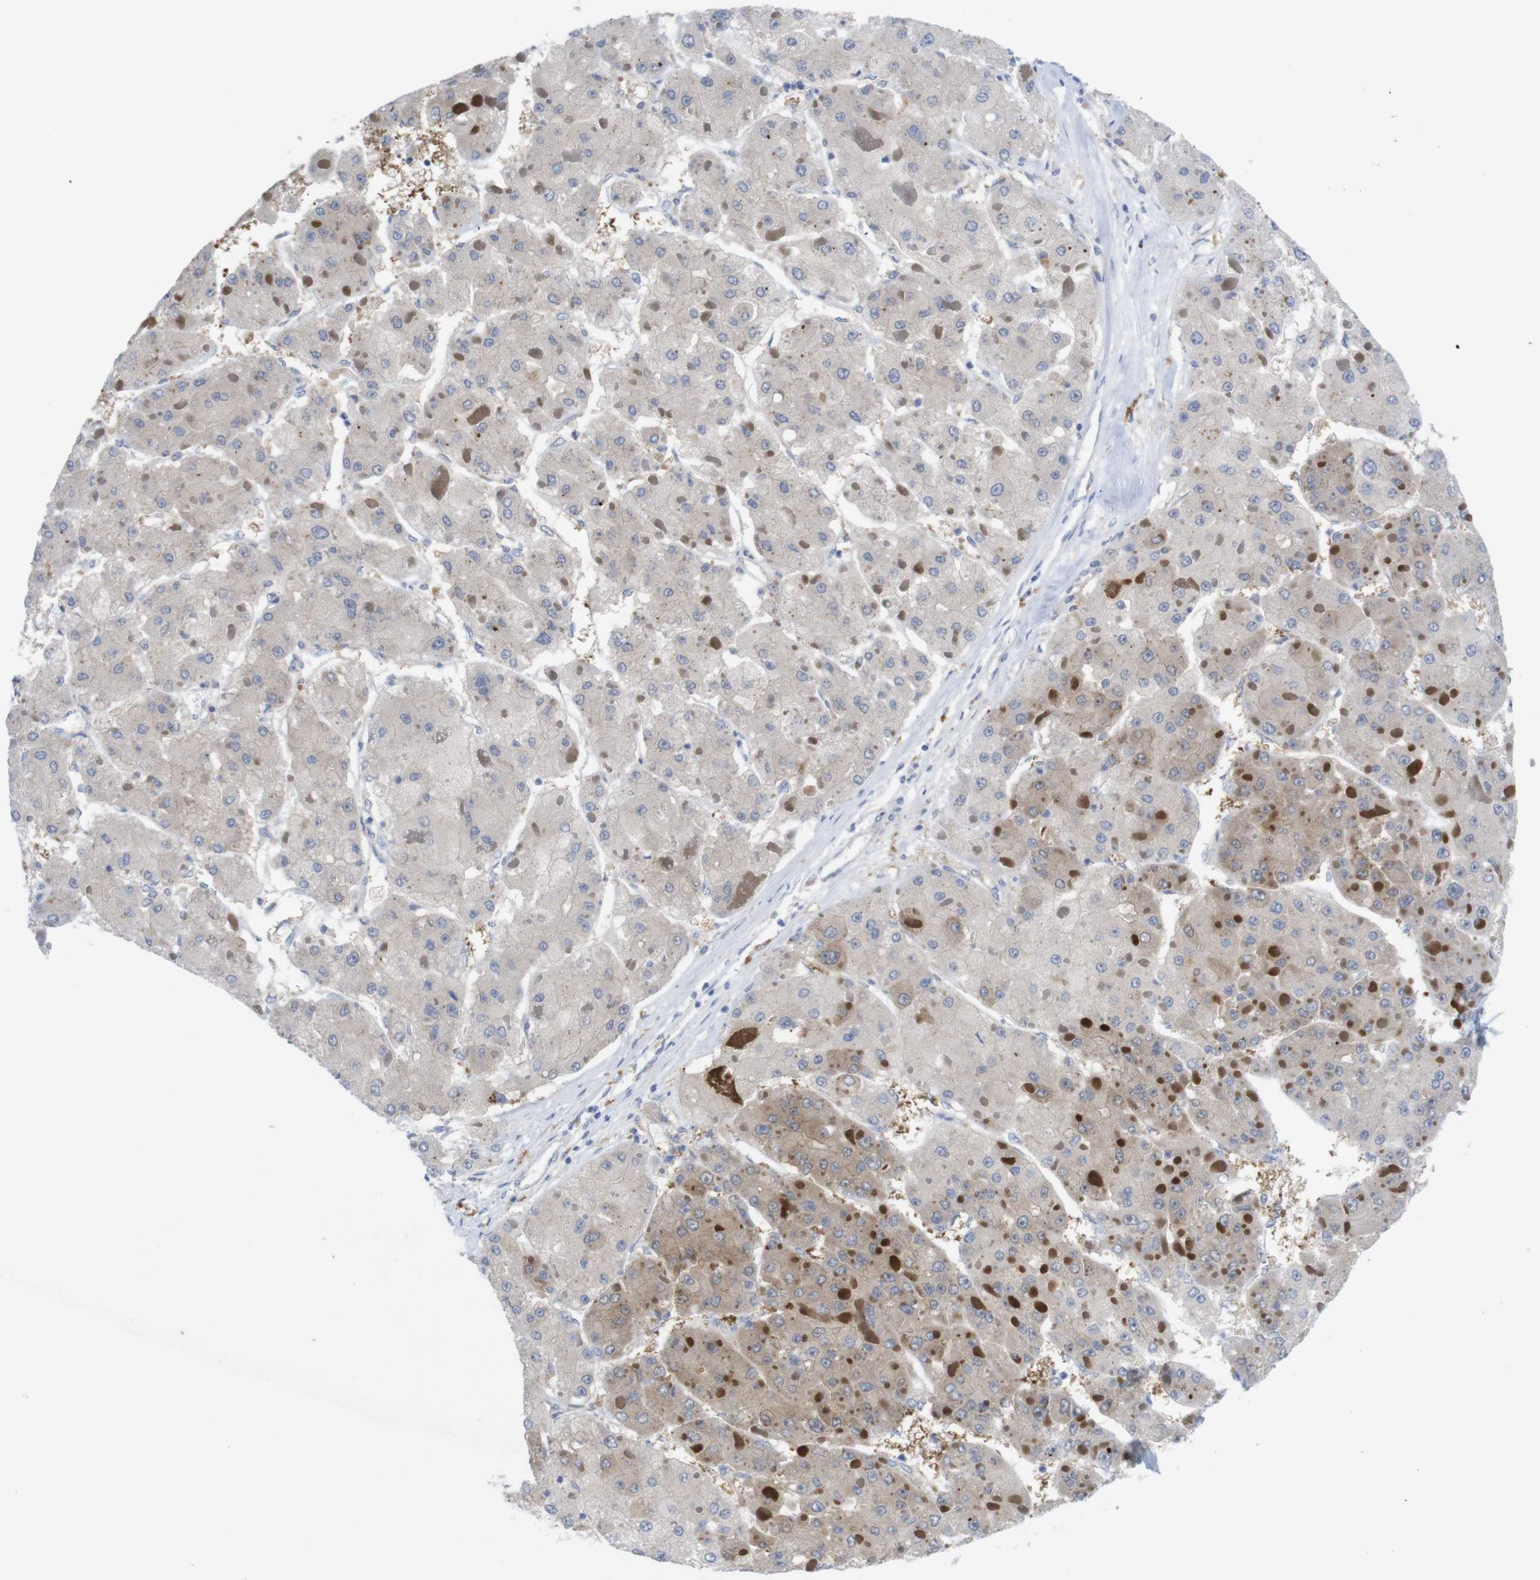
{"staining": {"intensity": "moderate", "quantity": "25%-75%", "location": "cytoplasmic/membranous"}, "tissue": "liver cancer", "cell_type": "Tumor cells", "image_type": "cancer", "snomed": [{"axis": "morphology", "description": "Carcinoma, Hepatocellular, NOS"}, {"axis": "topography", "description": "Liver"}], "caption": "Immunohistochemistry (DAB) staining of human liver cancer (hepatocellular carcinoma) shows moderate cytoplasmic/membranous protein expression in about 25%-75% of tumor cells.", "gene": "KIDINS220", "patient": {"sex": "female", "age": 73}}